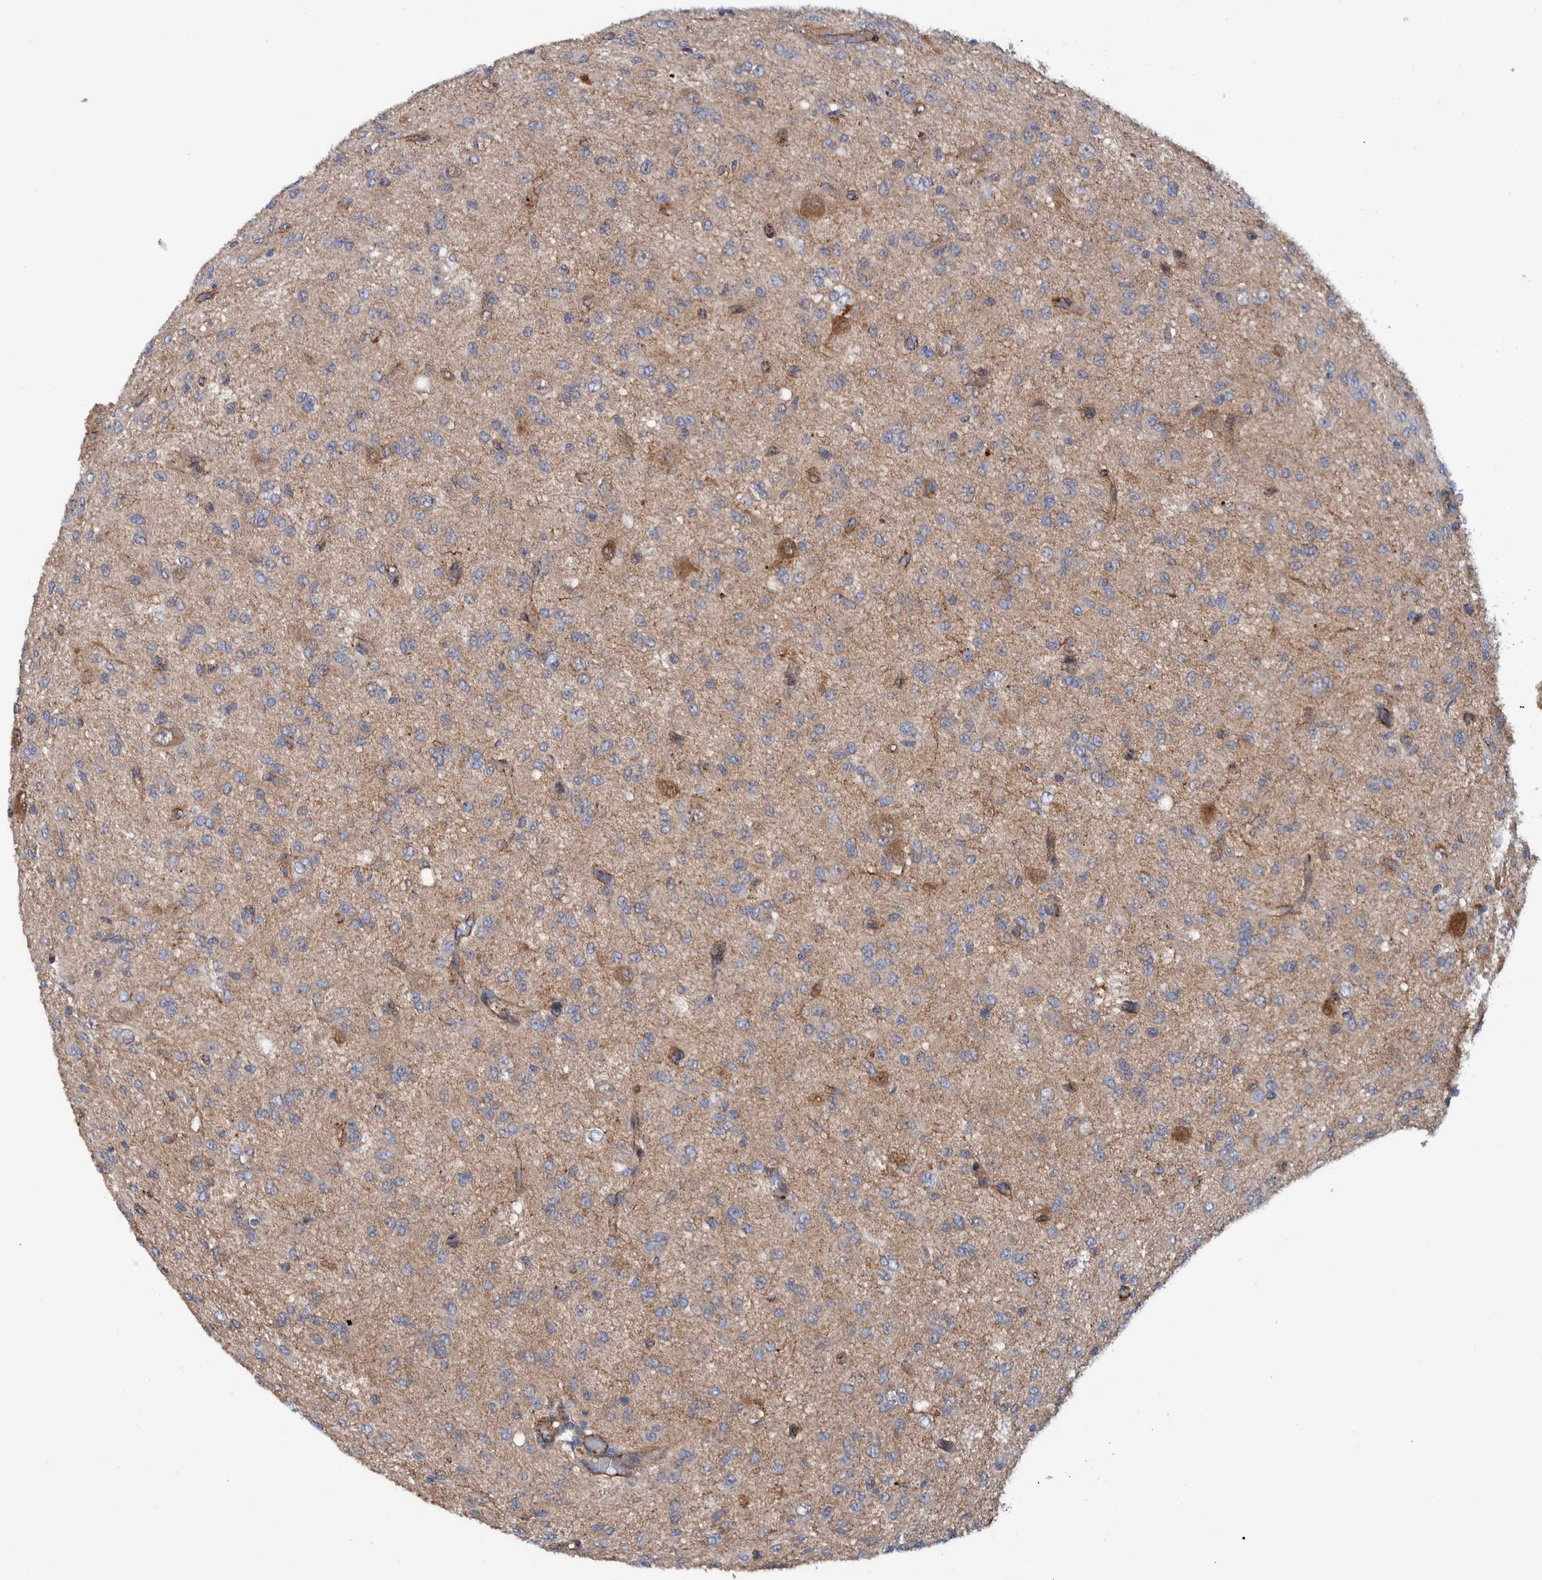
{"staining": {"intensity": "moderate", "quantity": "<25%", "location": "cytoplasmic/membranous"}, "tissue": "glioma", "cell_type": "Tumor cells", "image_type": "cancer", "snomed": [{"axis": "morphology", "description": "Glioma, malignant, High grade"}, {"axis": "topography", "description": "Brain"}], "caption": "High-grade glioma (malignant) tissue displays moderate cytoplasmic/membranous positivity in approximately <25% of tumor cells, visualized by immunohistochemistry. The staining is performed using DAB brown chromogen to label protein expression. The nuclei are counter-stained blue using hematoxylin.", "gene": "SLC25A10", "patient": {"sex": "female", "age": 59}}